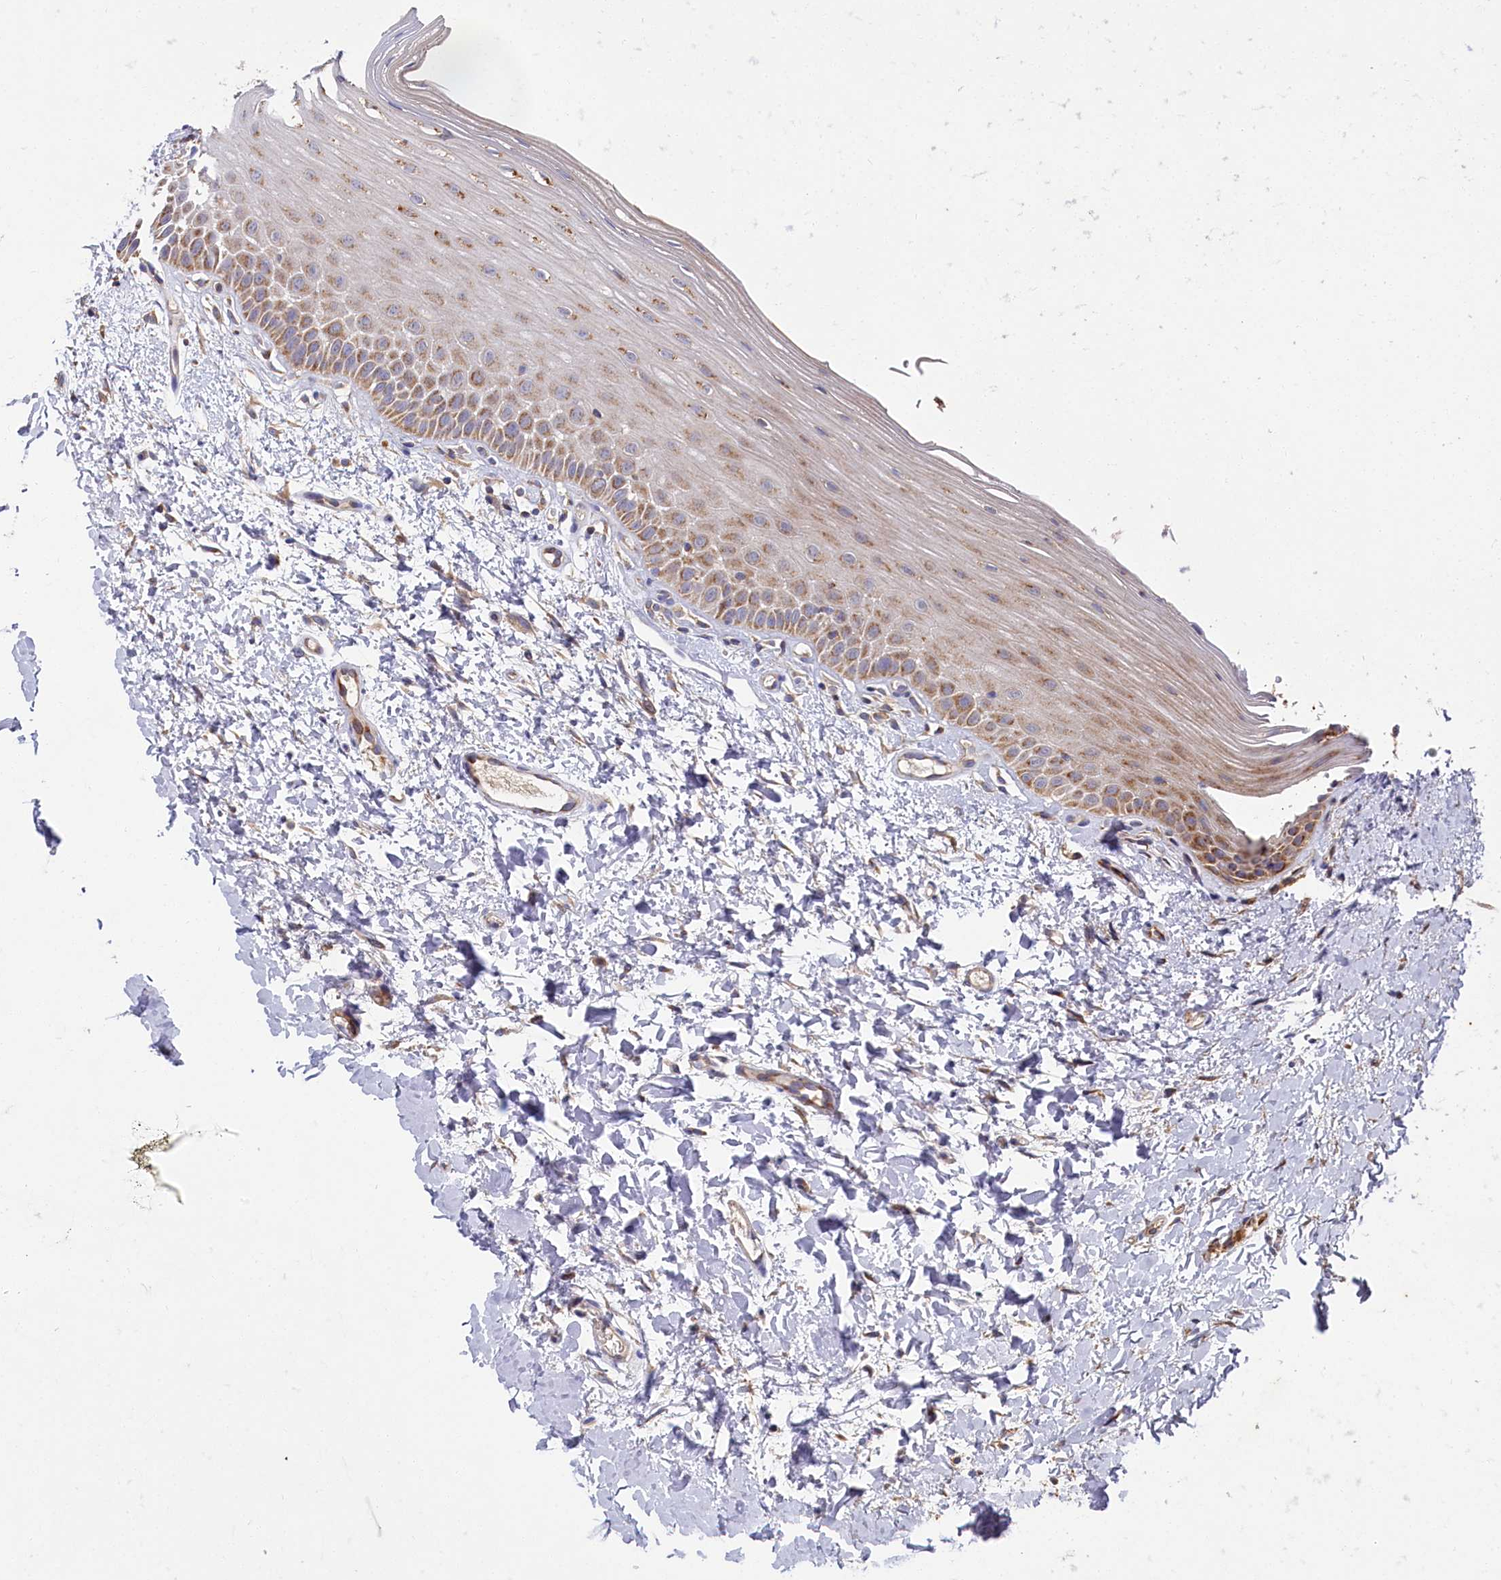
{"staining": {"intensity": "moderate", "quantity": "25%-75%", "location": "cytoplasmic/membranous"}, "tissue": "oral mucosa", "cell_type": "Squamous epithelial cells", "image_type": "normal", "snomed": [{"axis": "morphology", "description": "Normal tissue, NOS"}, {"axis": "topography", "description": "Oral tissue"}], "caption": "A high-resolution micrograph shows immunohistochemistry staining of normal oral mucosa, which shows moderate cytoplasmic/membranous positivity in about 25%-75% of squamous epithelial cells. The staining is performed using DAB brown chromogen to label protein expression. The nuclei are counter-stained blue using hematoxylin.", "gene": "HAUS2", "patient": {"sex": "female", "age": 56}}